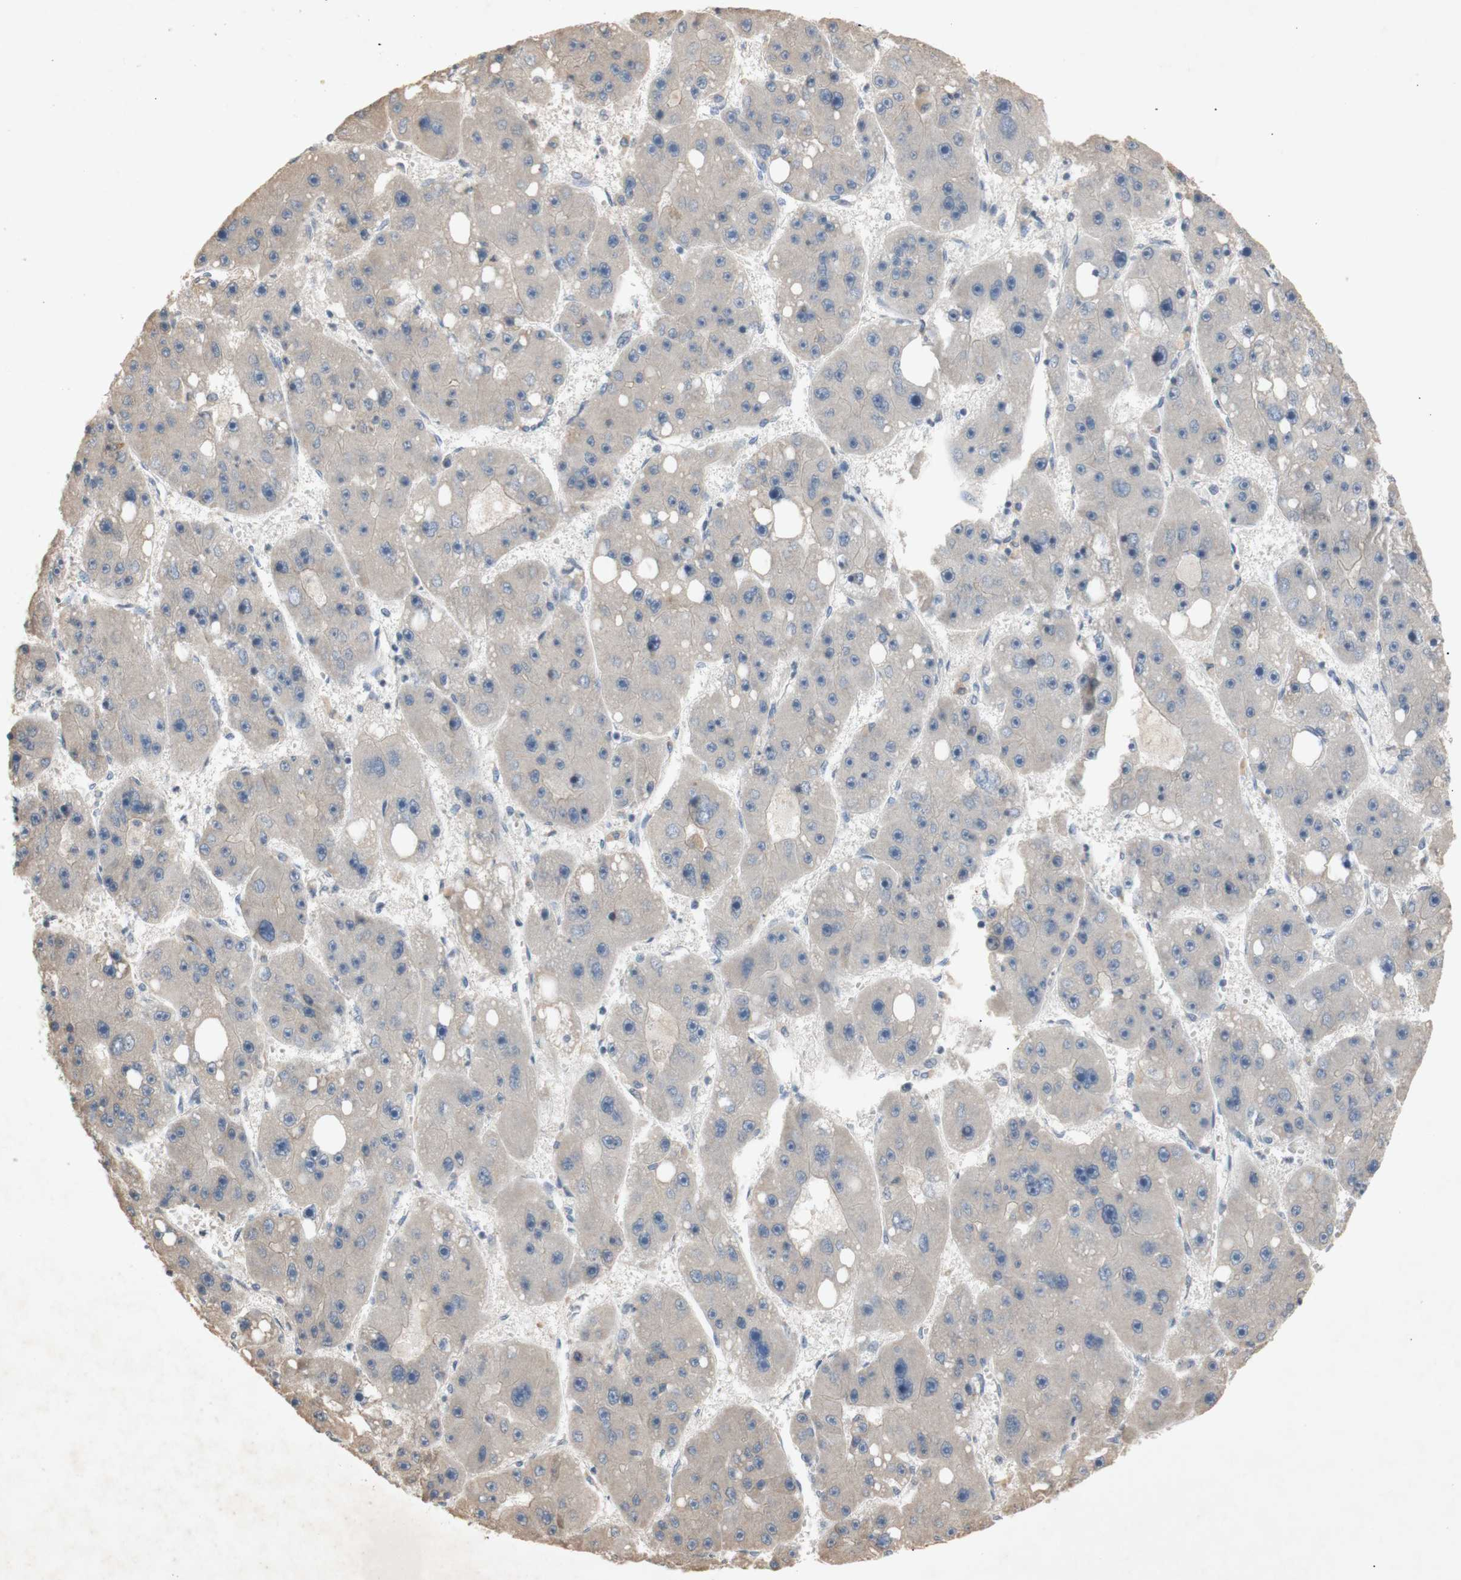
{"staining": {"intensity": "negative", "quantity": "none", "location": "none"}, "tissue": "liver cancer", "cell_type": "Tumor cells", "image_type": "cancer", "snomed": [{"axis": "morphology", "description": "Carcinoma, Hepatocellular, NOS"}, {"axis": "topography", "description": "Liver"}], "caption": "A high-resolution micrograph shows IHC staining of liver cancer (hepatocellular carcinoma), which displays no significant positivity in tumor cells.", "gene": "FOSB", "patient": {"sex": "female", "age": 61}}